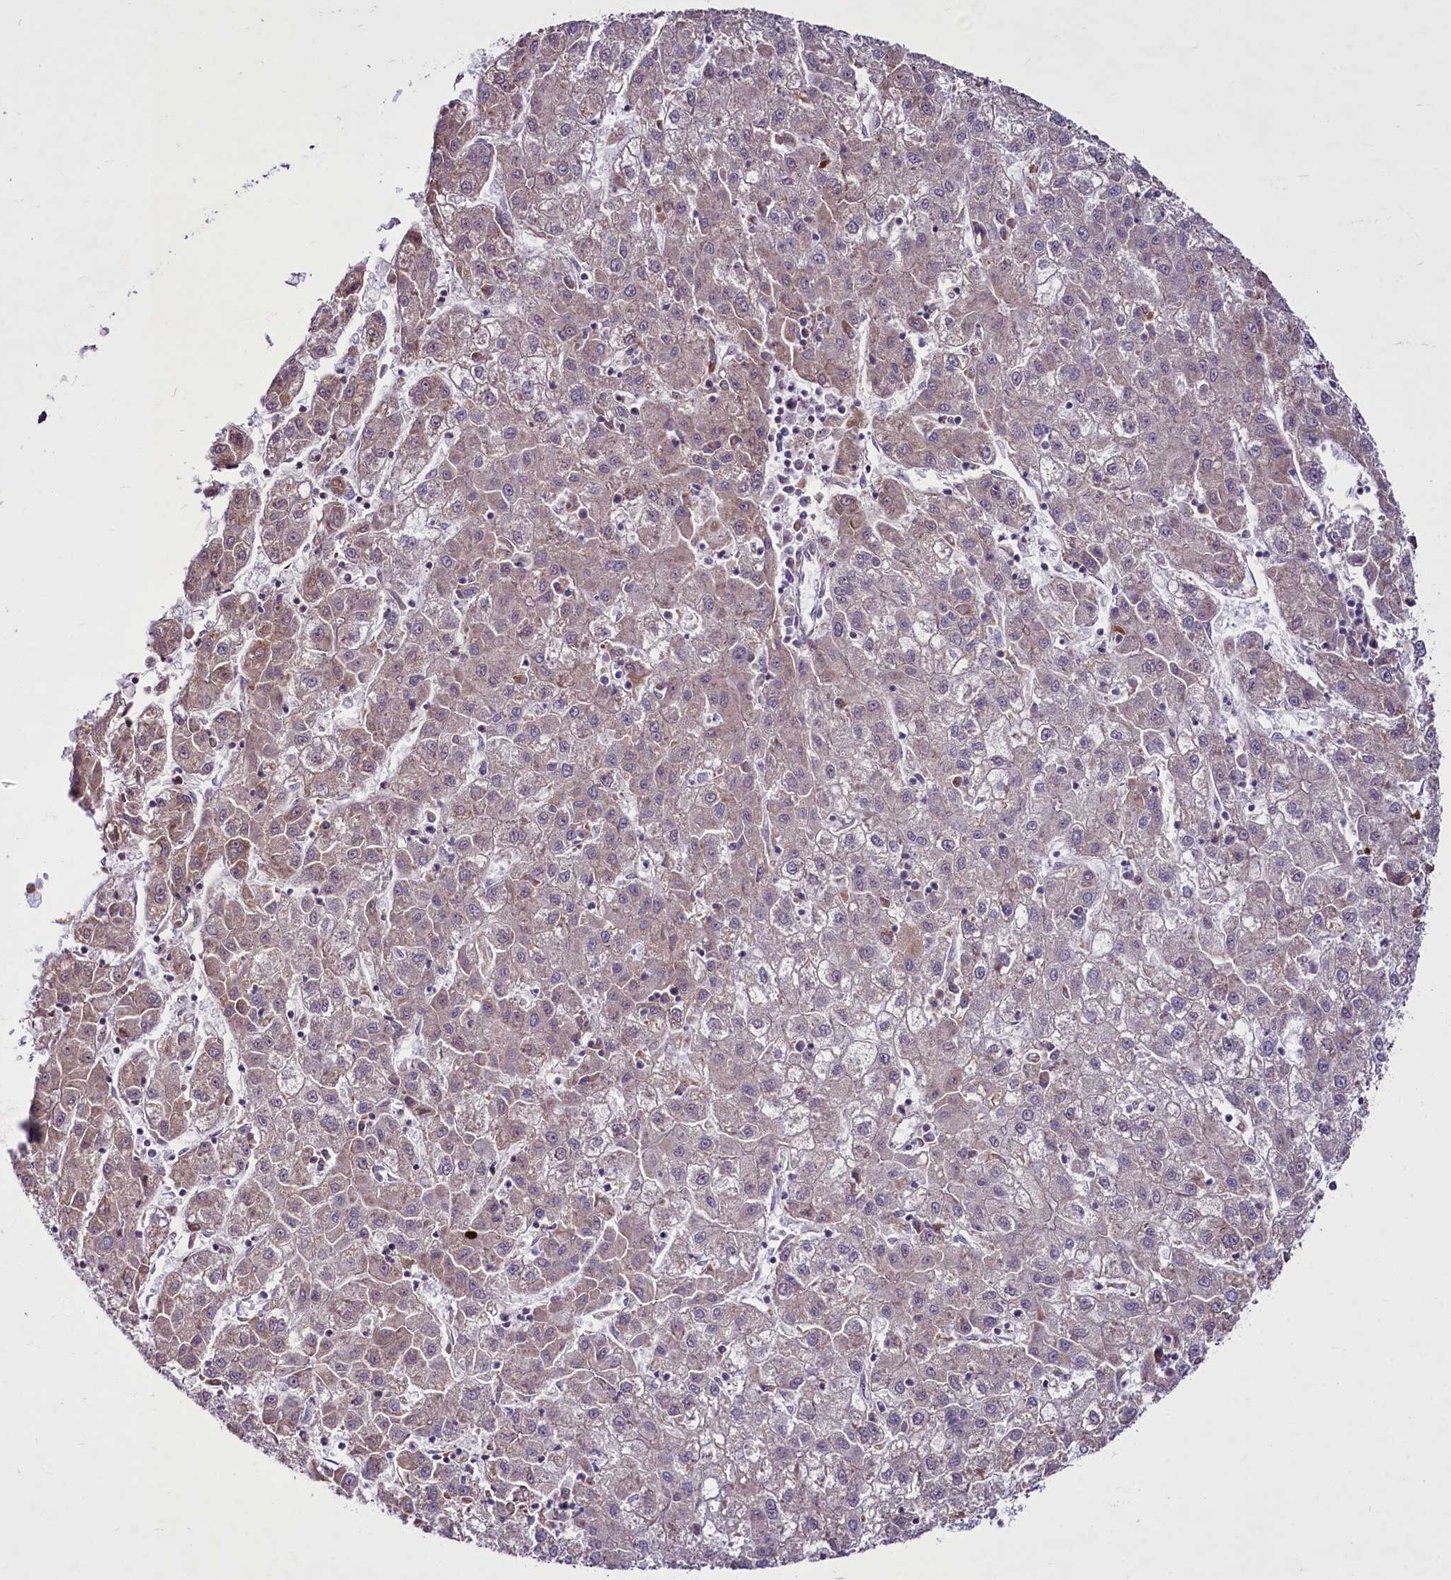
{"staining": {"intensity": "weak", "quantity": "<25%", "location": "cytoplasmic/membranous"}, "tissue": "liver cancer", "cell_type": "Tumor cells", "image_type": "cancer", "snomed": [{"axis": "morphology", "description": "Carcinoma, Hepatocellular, NOS"}, {"axis": "topography", "description": "Liver"}], "caption": "Immunohistochemical staining of liver cancer demonstrates no significant positivity in tumor cells.", "gene": "RSBN1", "patient": {"sex": "male", "age": 72}}